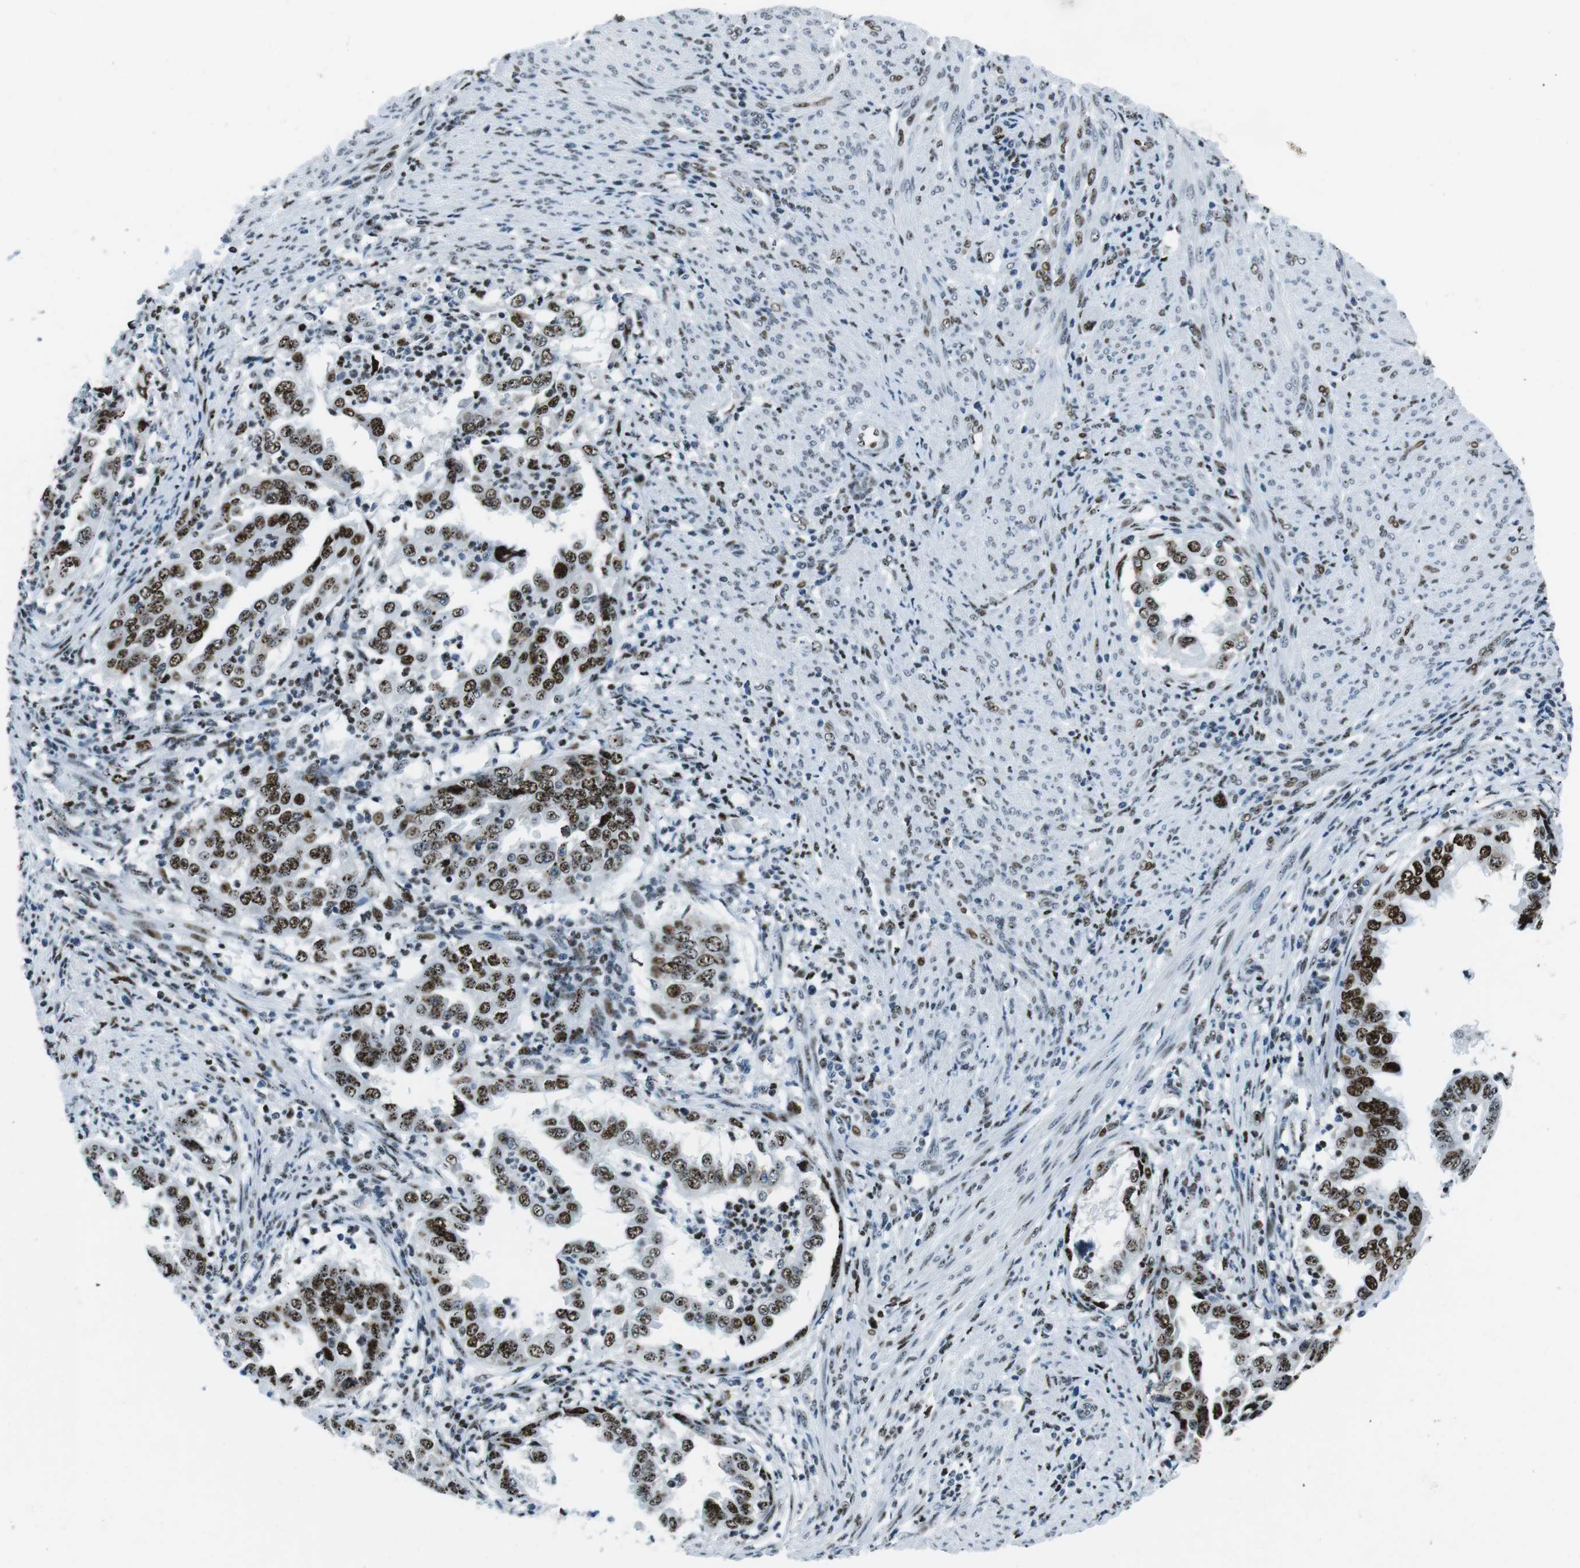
{"staining": {"intensity": "strong", "quantity": ">75%", "location": "nuclear"}, "tissue": "endometrial cancer", "cell_type": "Tumor cells", "image_type": "cancer", "snomed": [{"axis": "morphology", "description": "Adenocarcinoma, NOS"}, {"axis": "topography", "description": "Endometrium"}], "caption": "This photomicrograph reveals immunohistochemistry (IHC) staining of human endometrial adenocarcinoma, with high strong nuclear expression in about >75% of tumor cells.", "gene": "PML", "patient": {"sex": "female", "age": 85}}